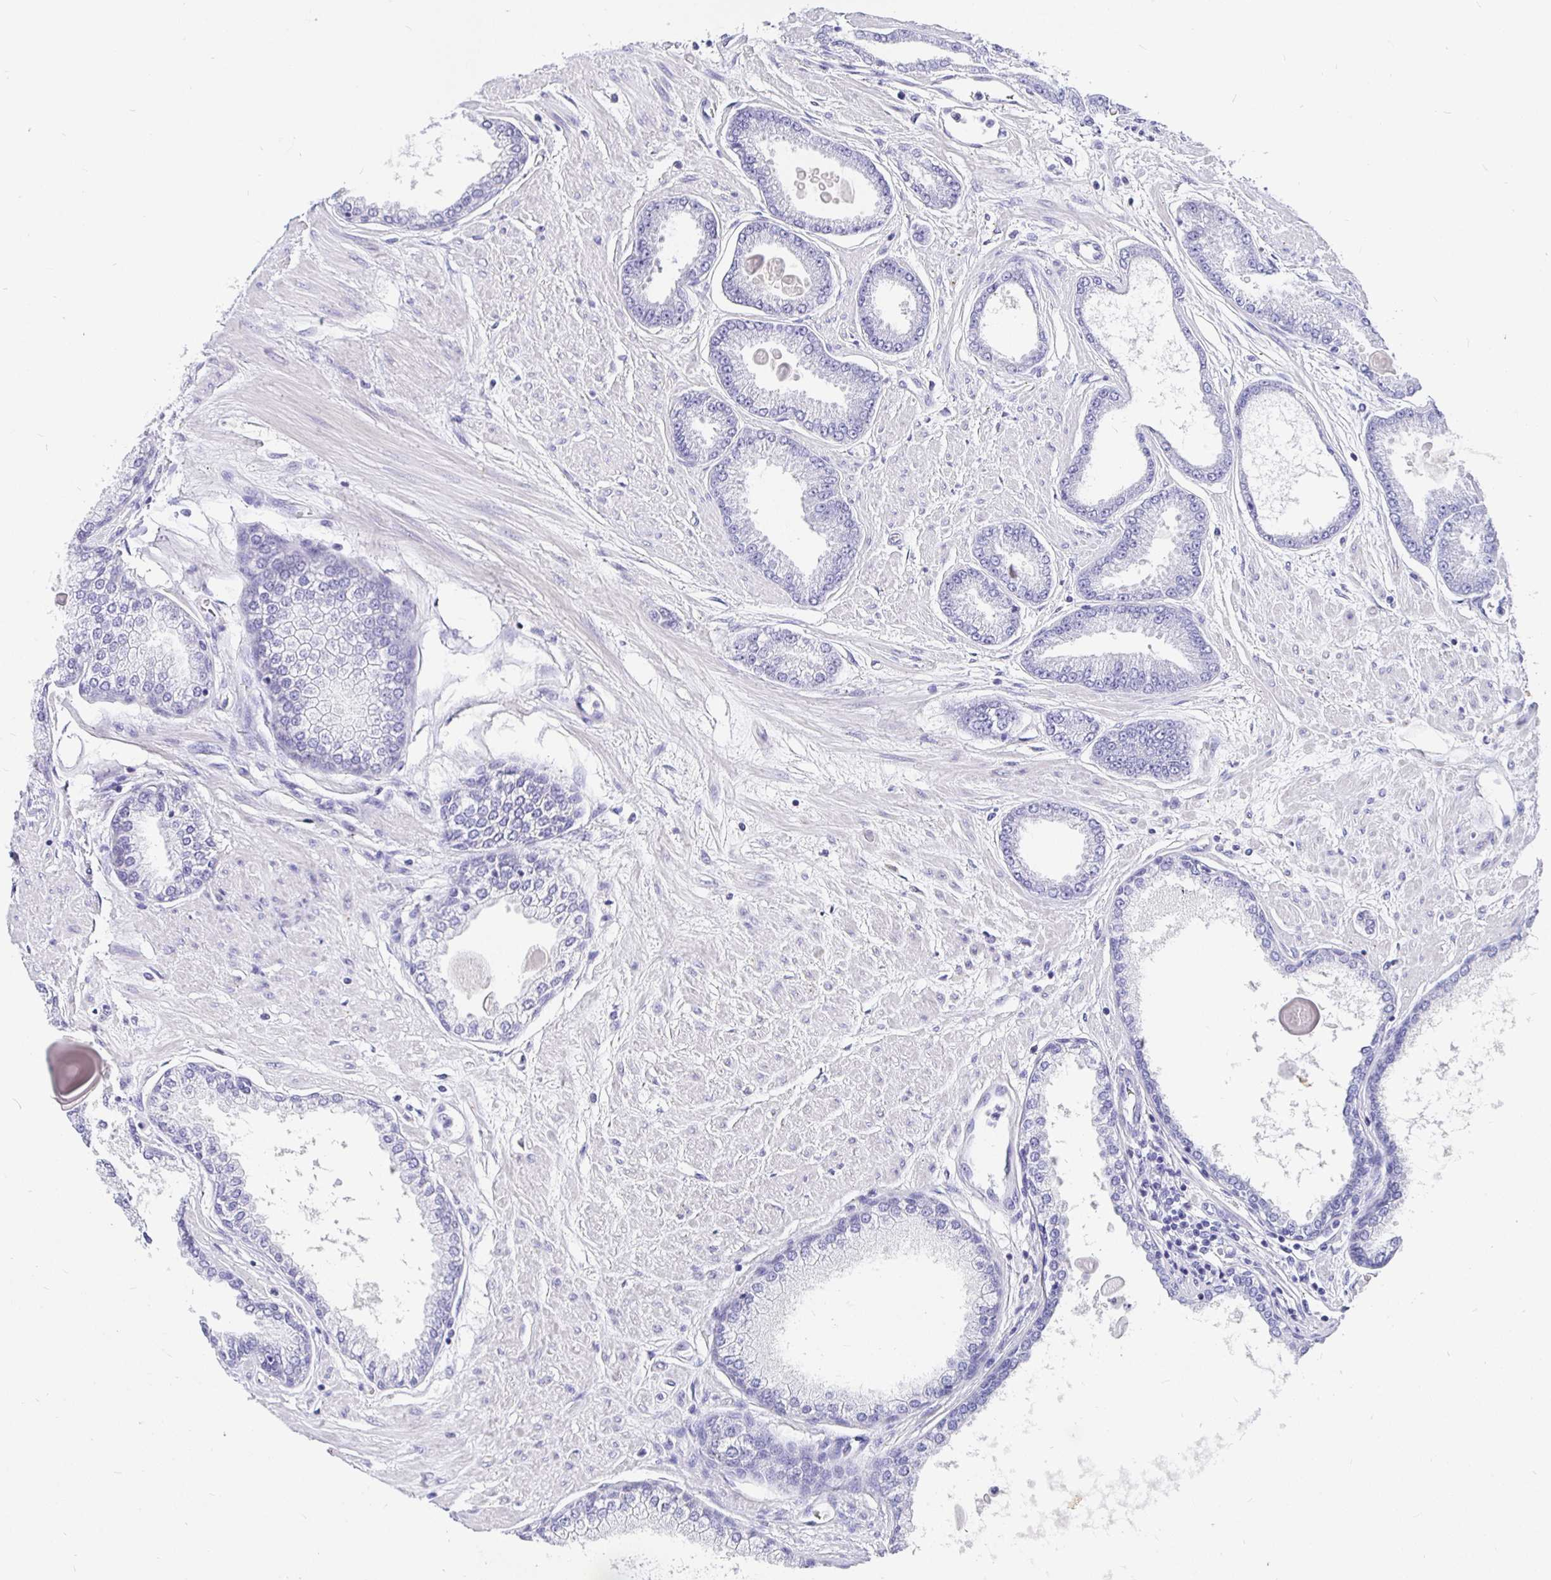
{"staining": {"intensity": "negative", "quantity": "none", "location": "none"}, "tissue": "prostate cancer", "cell_type": "Tumor cells", "image_type": "cancer", "snomed": [{"axis": "morphology", "description": "Adenocarcinoma, Low grade"}, {"axis": "topography", "description": "Prostate"}], "caption": "Immunohistochemistry of prostate cancer exhibits no expression in tumor cells.", "gene": "EZHIP", "patient": {"sex": "male", "age": 67}}